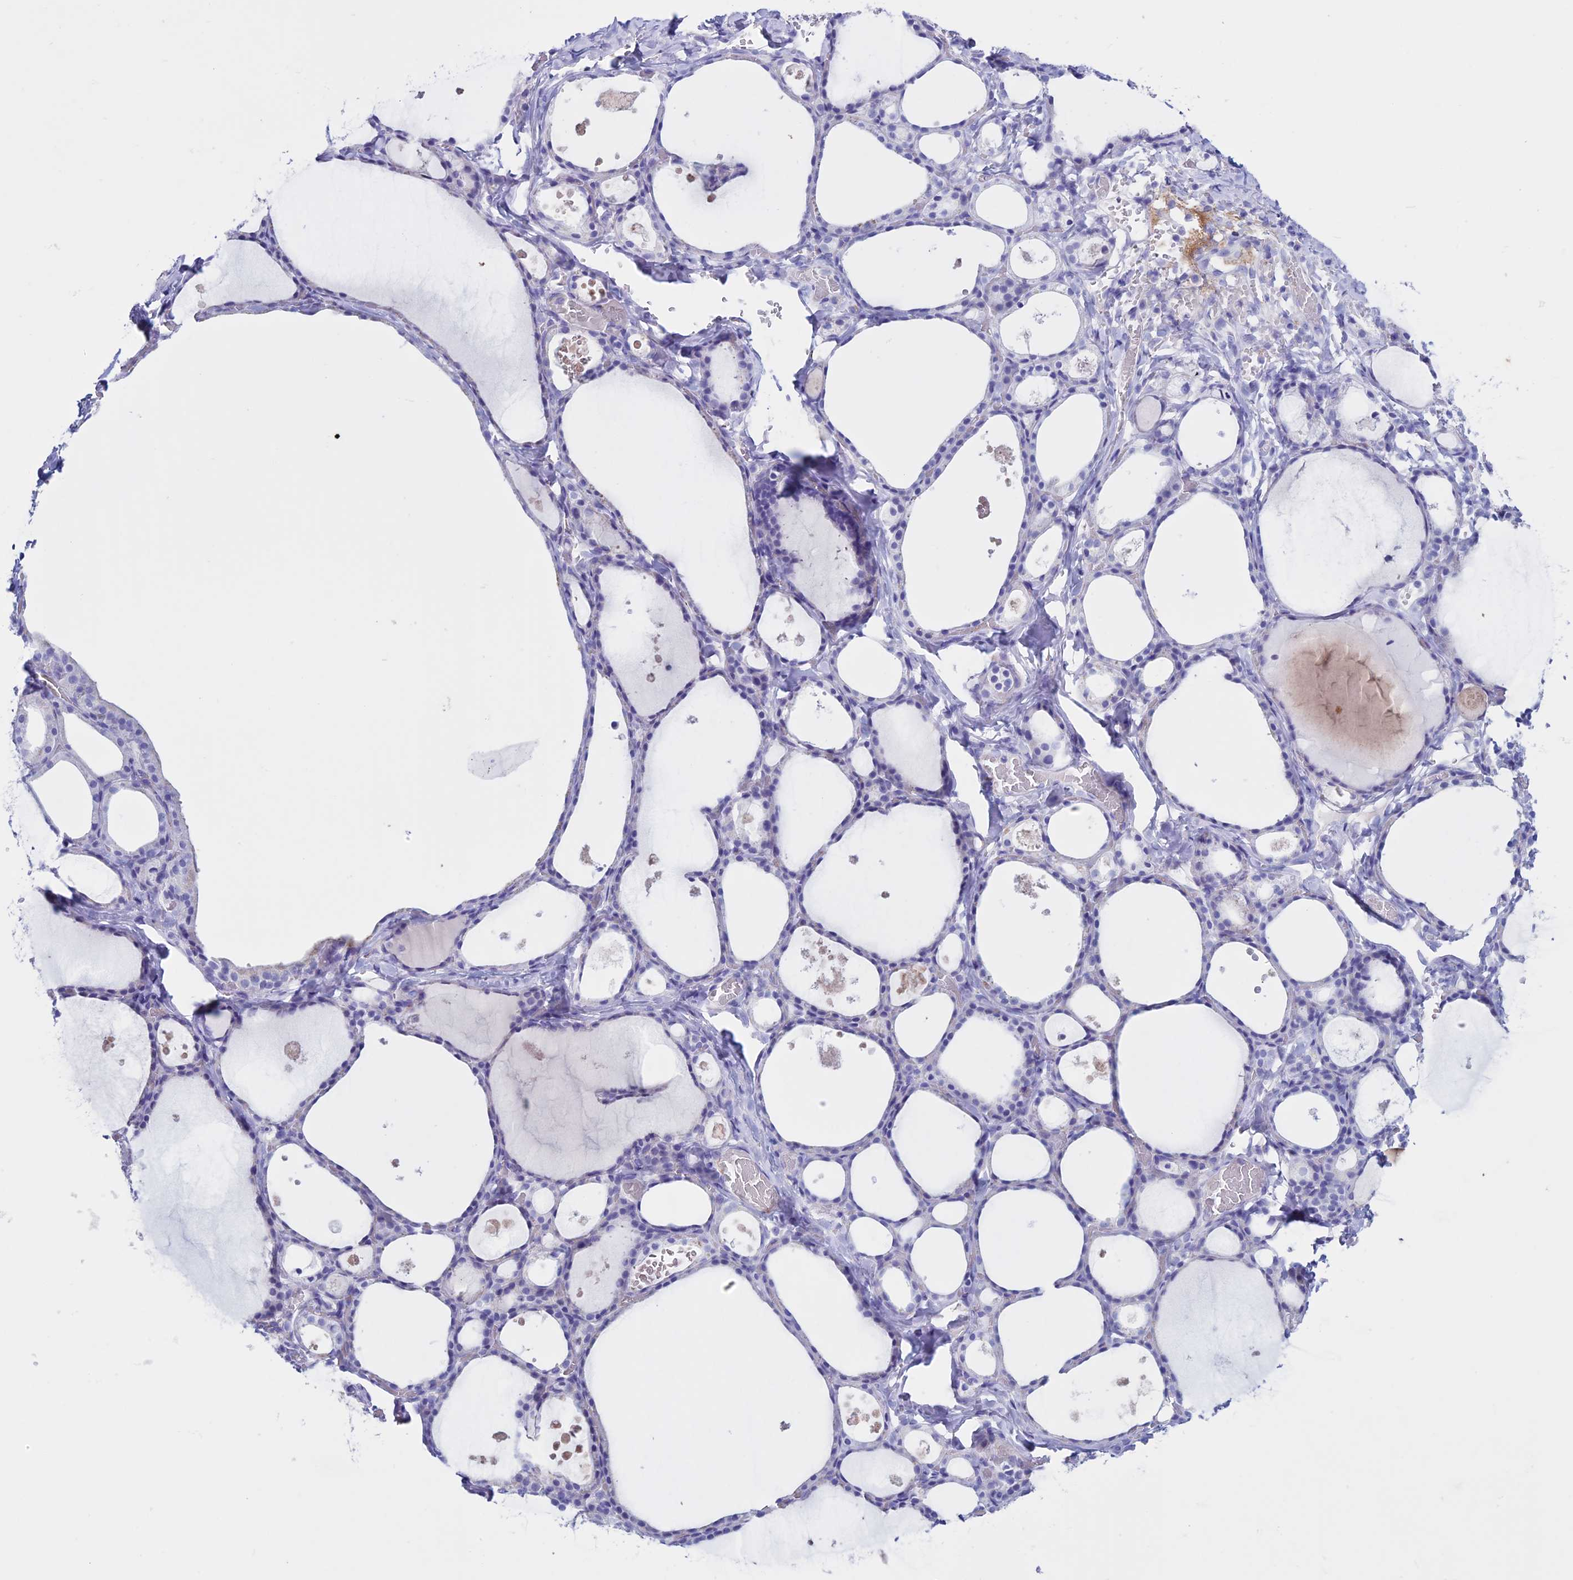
{"staining": {"intensity": "negative", "quantity": "none", "location": "none"}, "tissue": "thyroid gland", "cell_type": "Glandular cells", "image_type": "normal", "snomed": [{"axis": "morphology", "description": "Normal tissue, NOS"}, {"axis": "topography", "description": "Thyroid gland"}], "caption": "This is an immunohistochemistry (IHC) photomicrograph of benign human thyroid gland. There is no positivity in glandular cells.", "gene": "CLEC2L", "patient": {"sex": "male", "age": 56}}